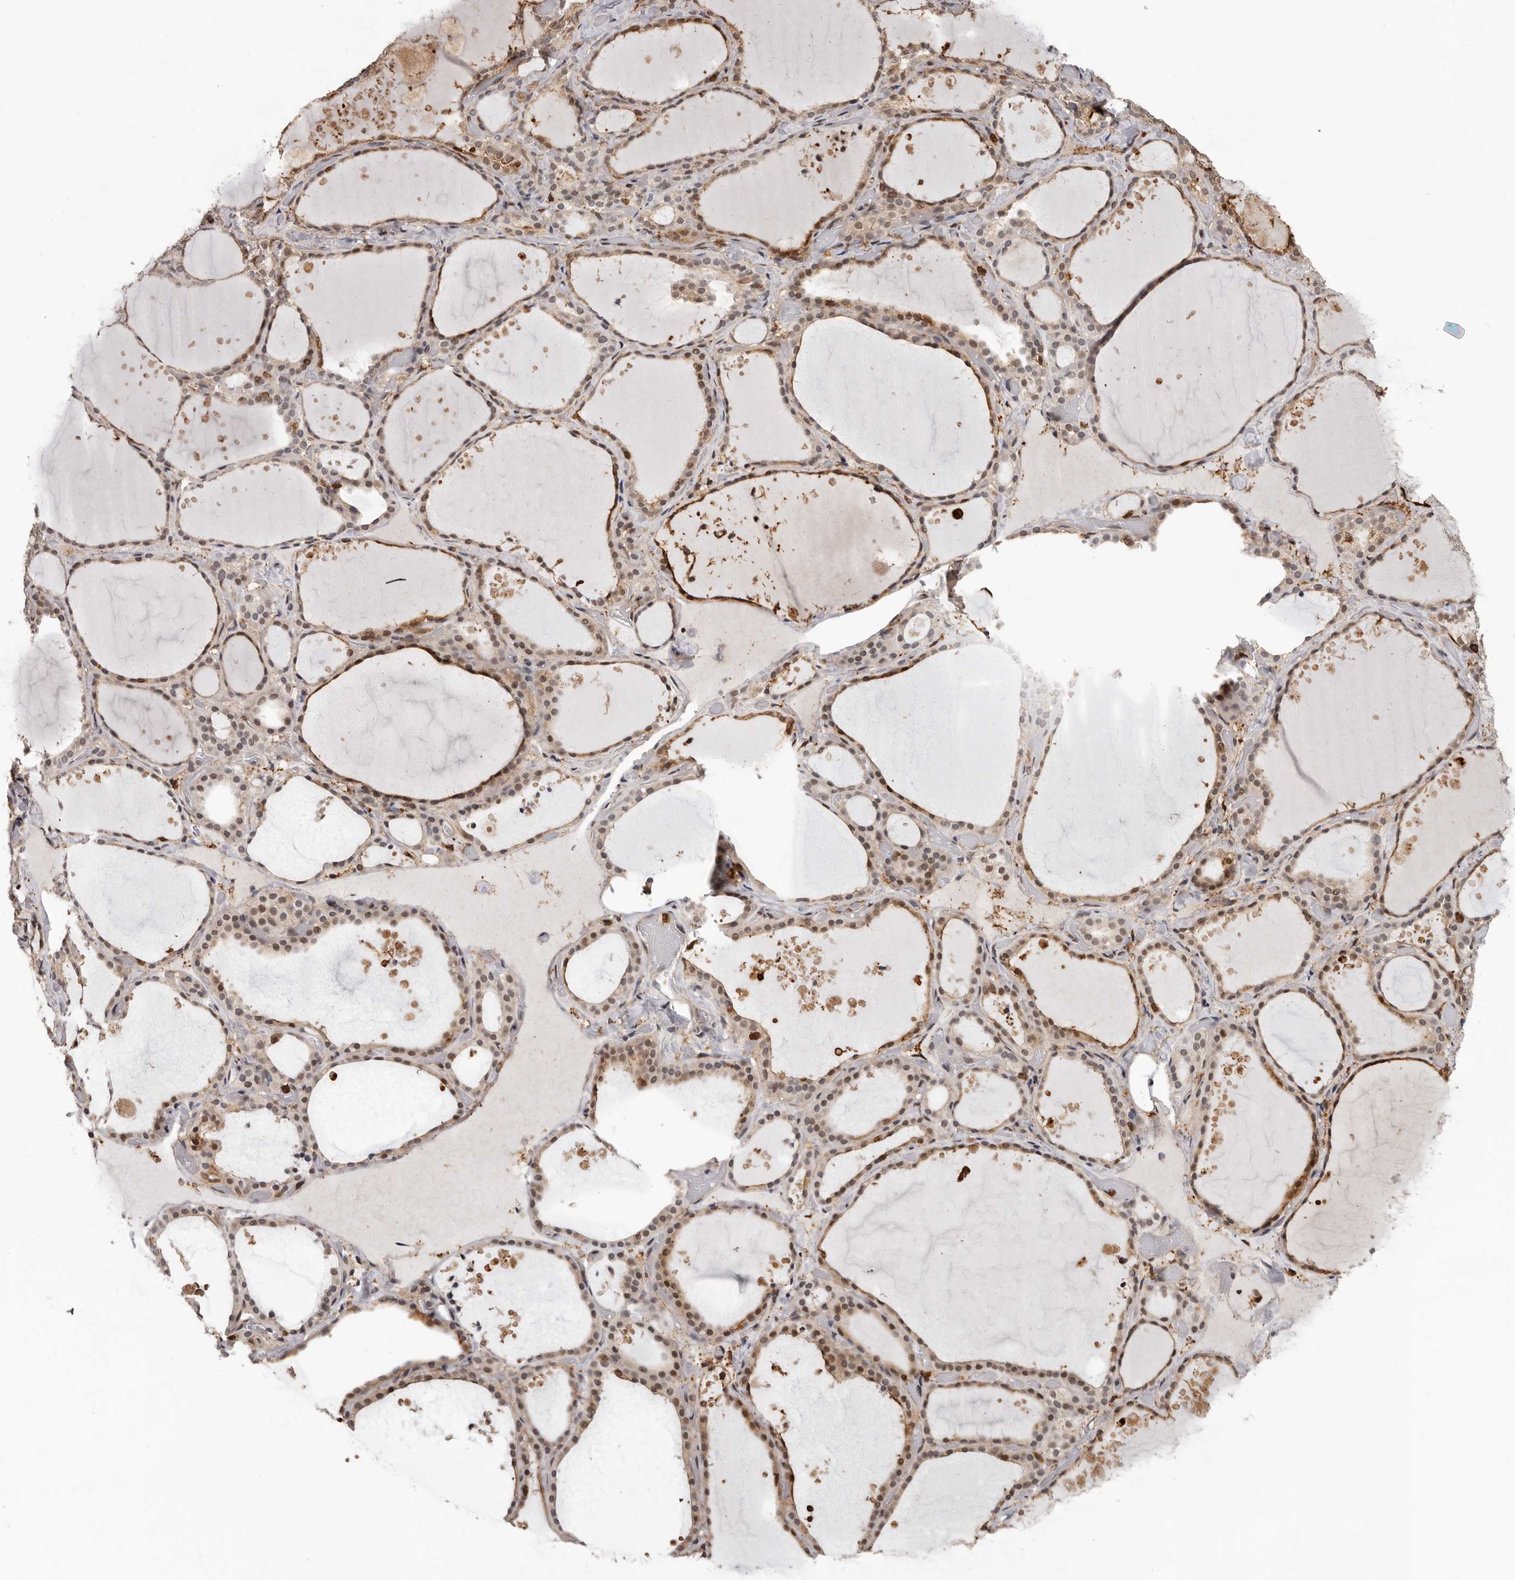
{"staining": {"intensity": "moderate", "quantity": ">75%", "location": "cytoplasmic/membranous,nuclear"}, "tissue": "thyroid gland", "cell_type": "Glandular cells", "image_type": "normal", "snomed": [{"axis": "morphology", "description": "Normal tissue, NOS"}, {"axis": "topography", "description": "Thyroid gland"}], "caption": "This photomicrograph reveals IHC staining of normal thyroid gland, with medium moderate cytoplasmic/membranous,nuclear positivity in approximately >75% of glandular cells.", "gene": "PRR12", "patient": {"sex": "female", "age": 44}}